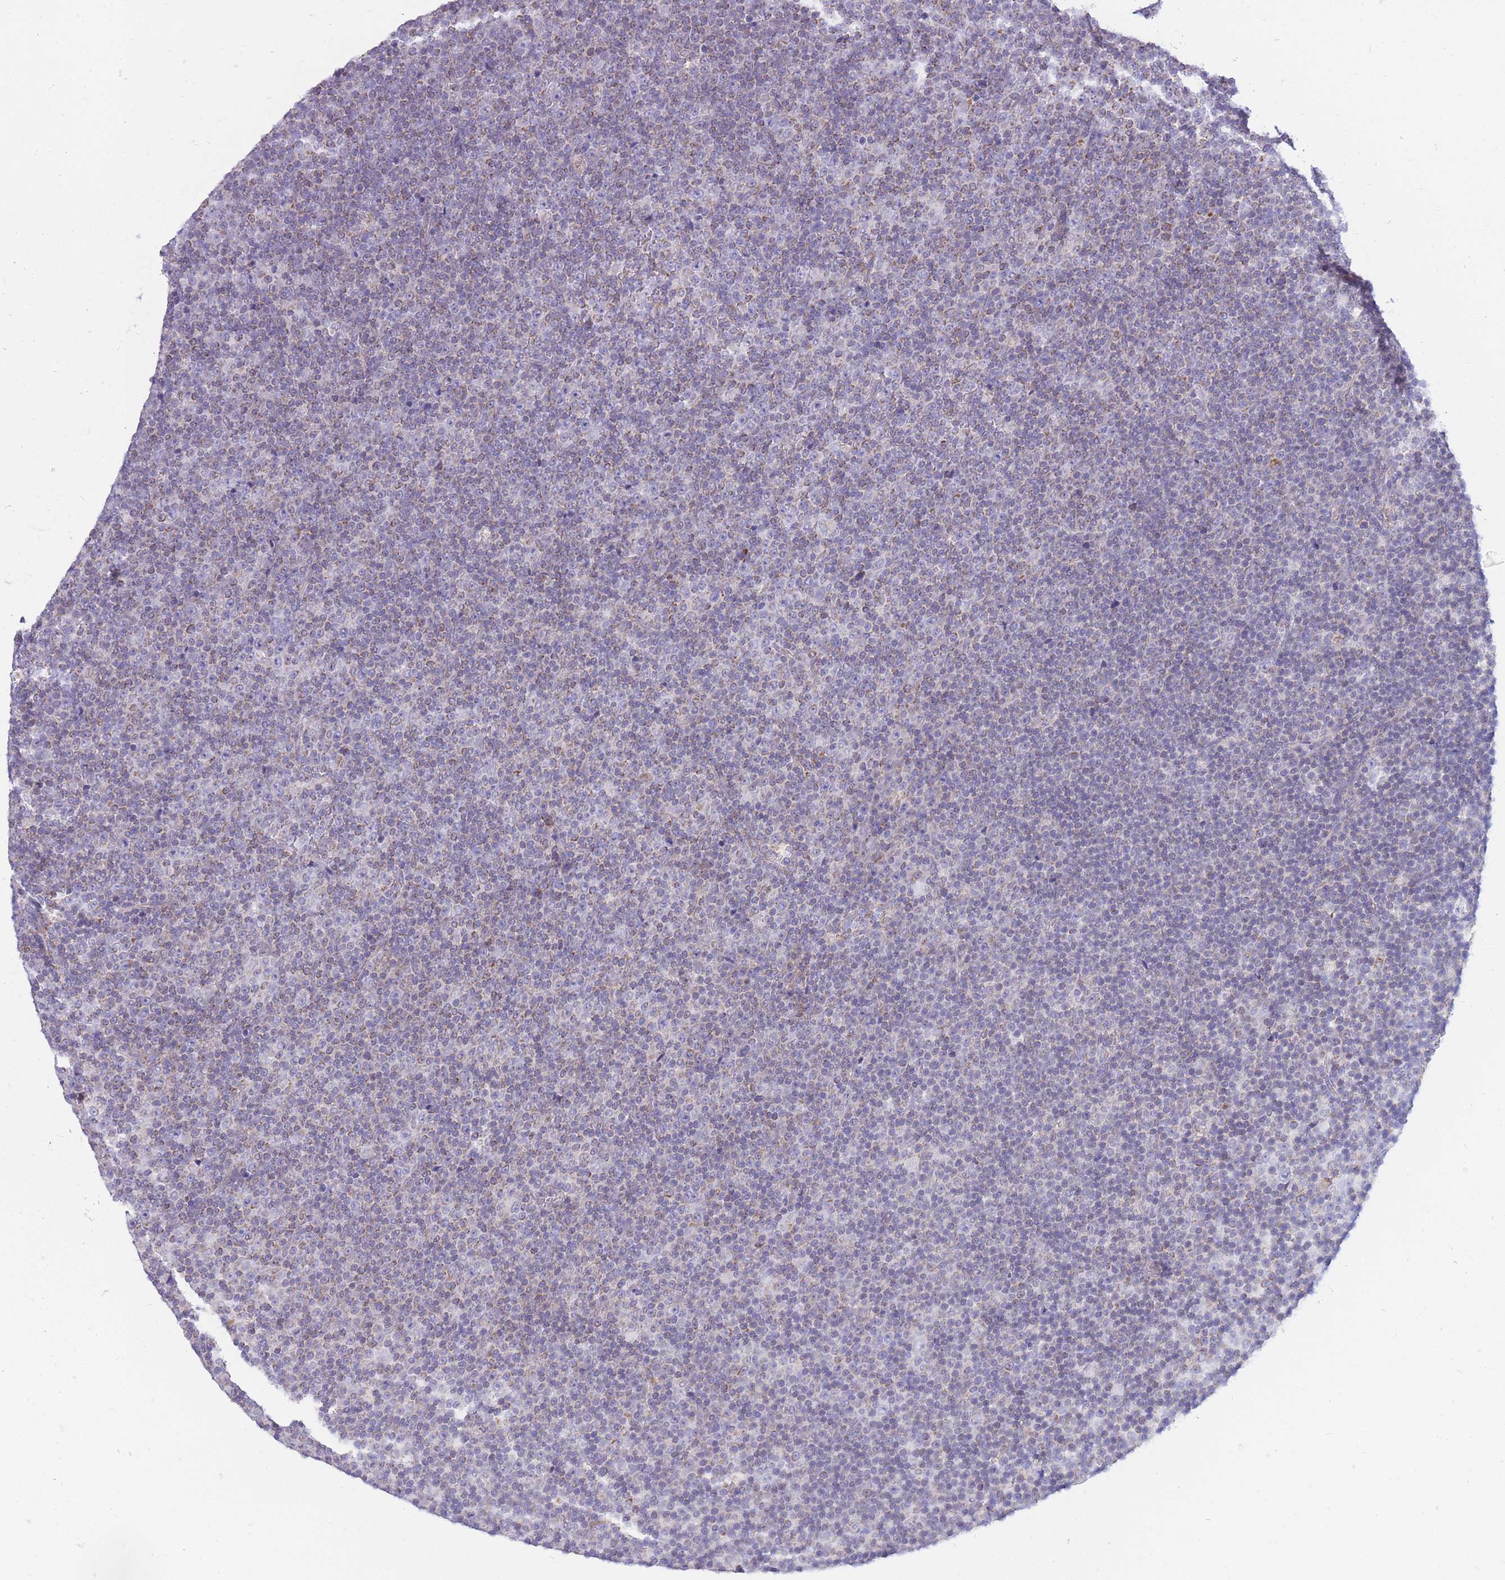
{"staining": {"intensity": "weak", "quantity": "<25%", "location": "cytoplasmic/membranous"}, "tissue": "lymphoma", "cell_type": "Tumor cells", "image_type": "cancer", "snomed": [{"axis": "morphology", "description": "Malignant lymphoma, non-Hodgkin's type, Low grade"}, {"axis": "topography", "description": "Lymph node"}], "caption": "A high-resolution image shows immunohistochemistry staining of malignant lymphoma, non-Hodgkin's type (low-grade), which reveals no significant staining in tumor cells. (Brightfield microscopy of DAB IHC at high magnification).", "gene": "PCSK1", "patient": {"sex": "female", "age": 67}}